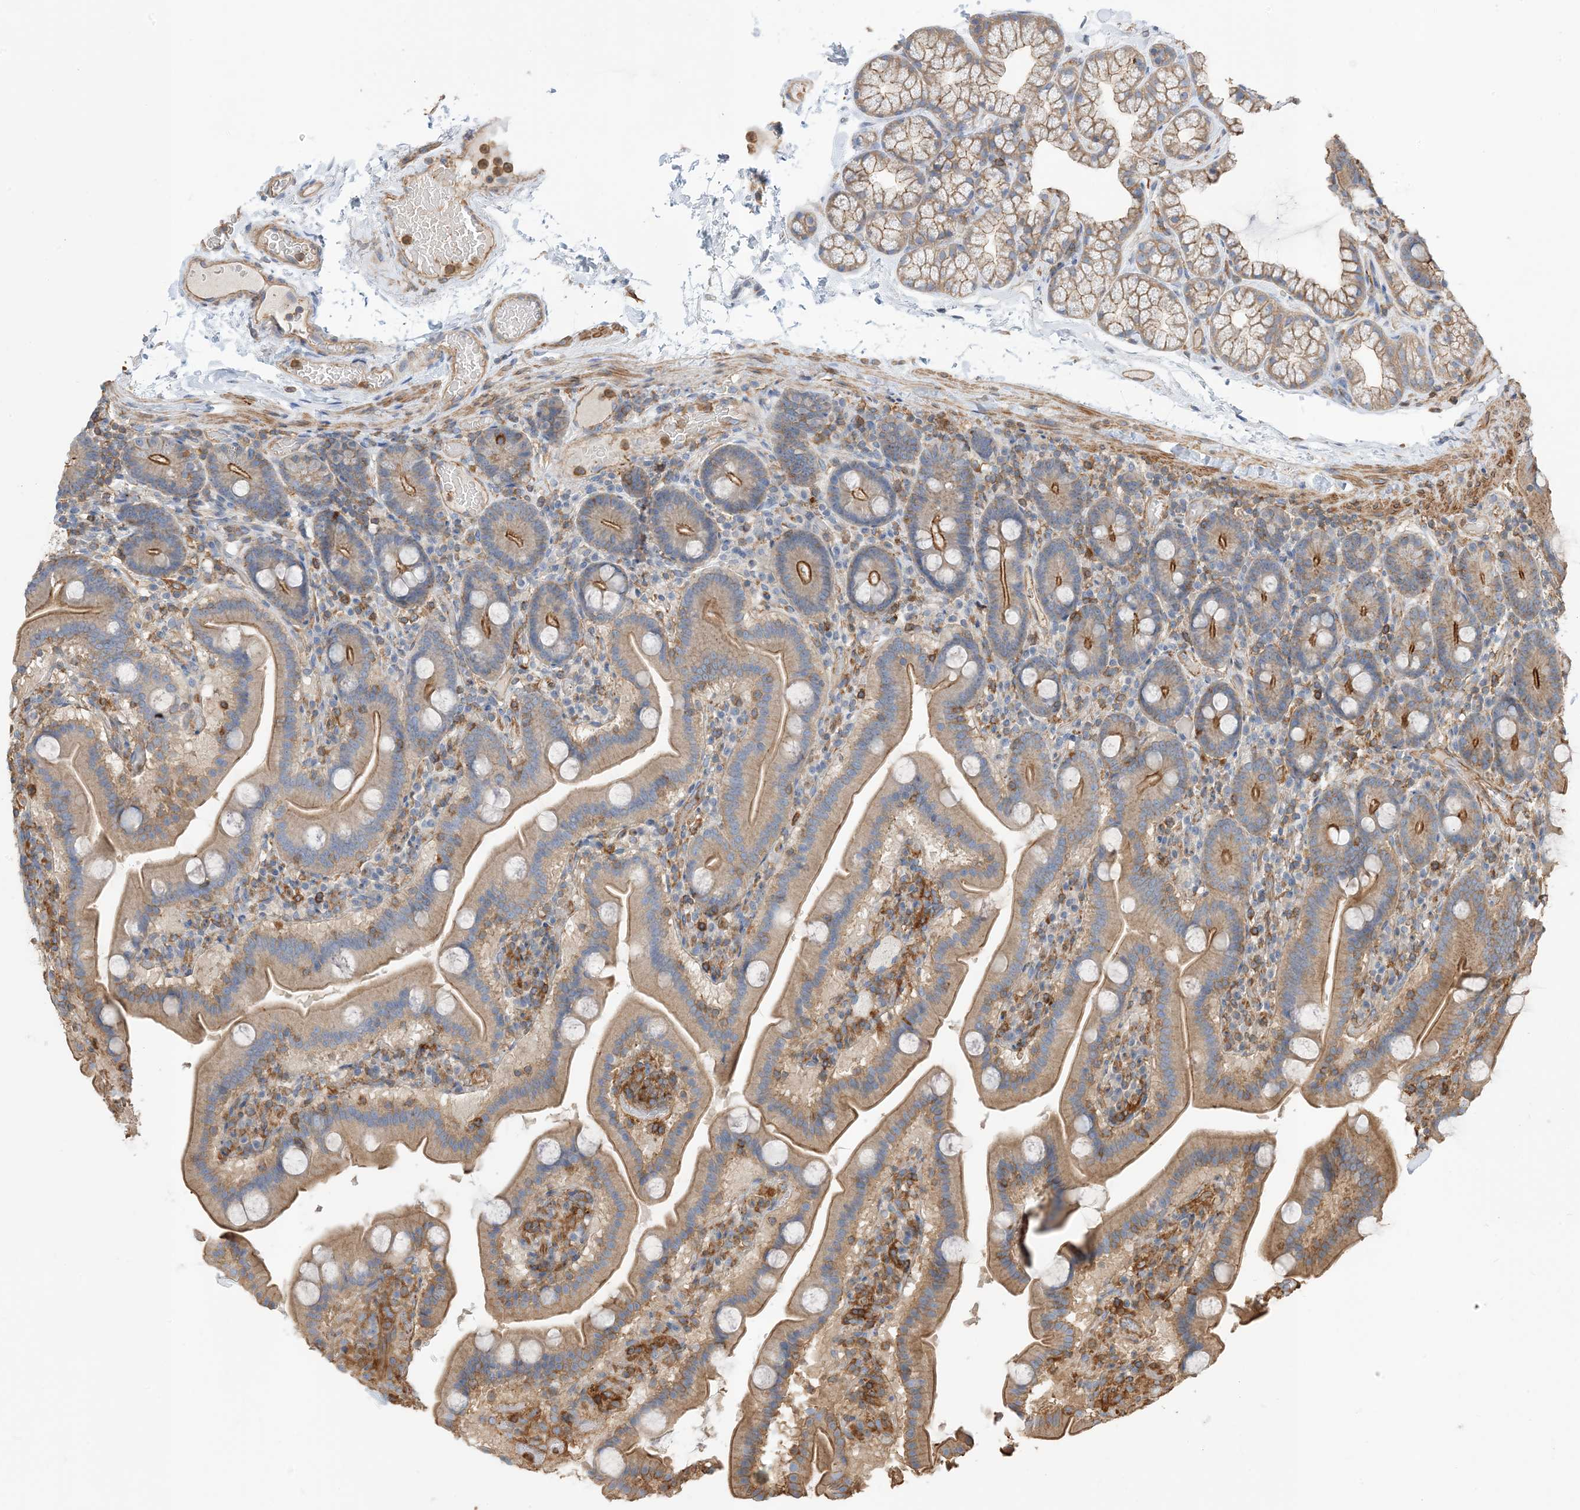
{"staining": {"intensity": "moderate", "quantity": "25%-75%", "location": "cytoplasmic/membranous"}, "tissue": "duodenum", "cell_type": "Glandular cells", "image_type": "normal", "snomed": [{"axis": "morphology", "description": "Normal tissue, NOS"}, {"axis": "topography", "description": "Duodenum"}], "caption": "Human duodenum stained with a brown dye reveals moderate cytoplasmic/membranous positive positivity in about 25%-75% of glandular cells.", "gene": "PARVG", "patient": {"sex": "male", "age": 55}}